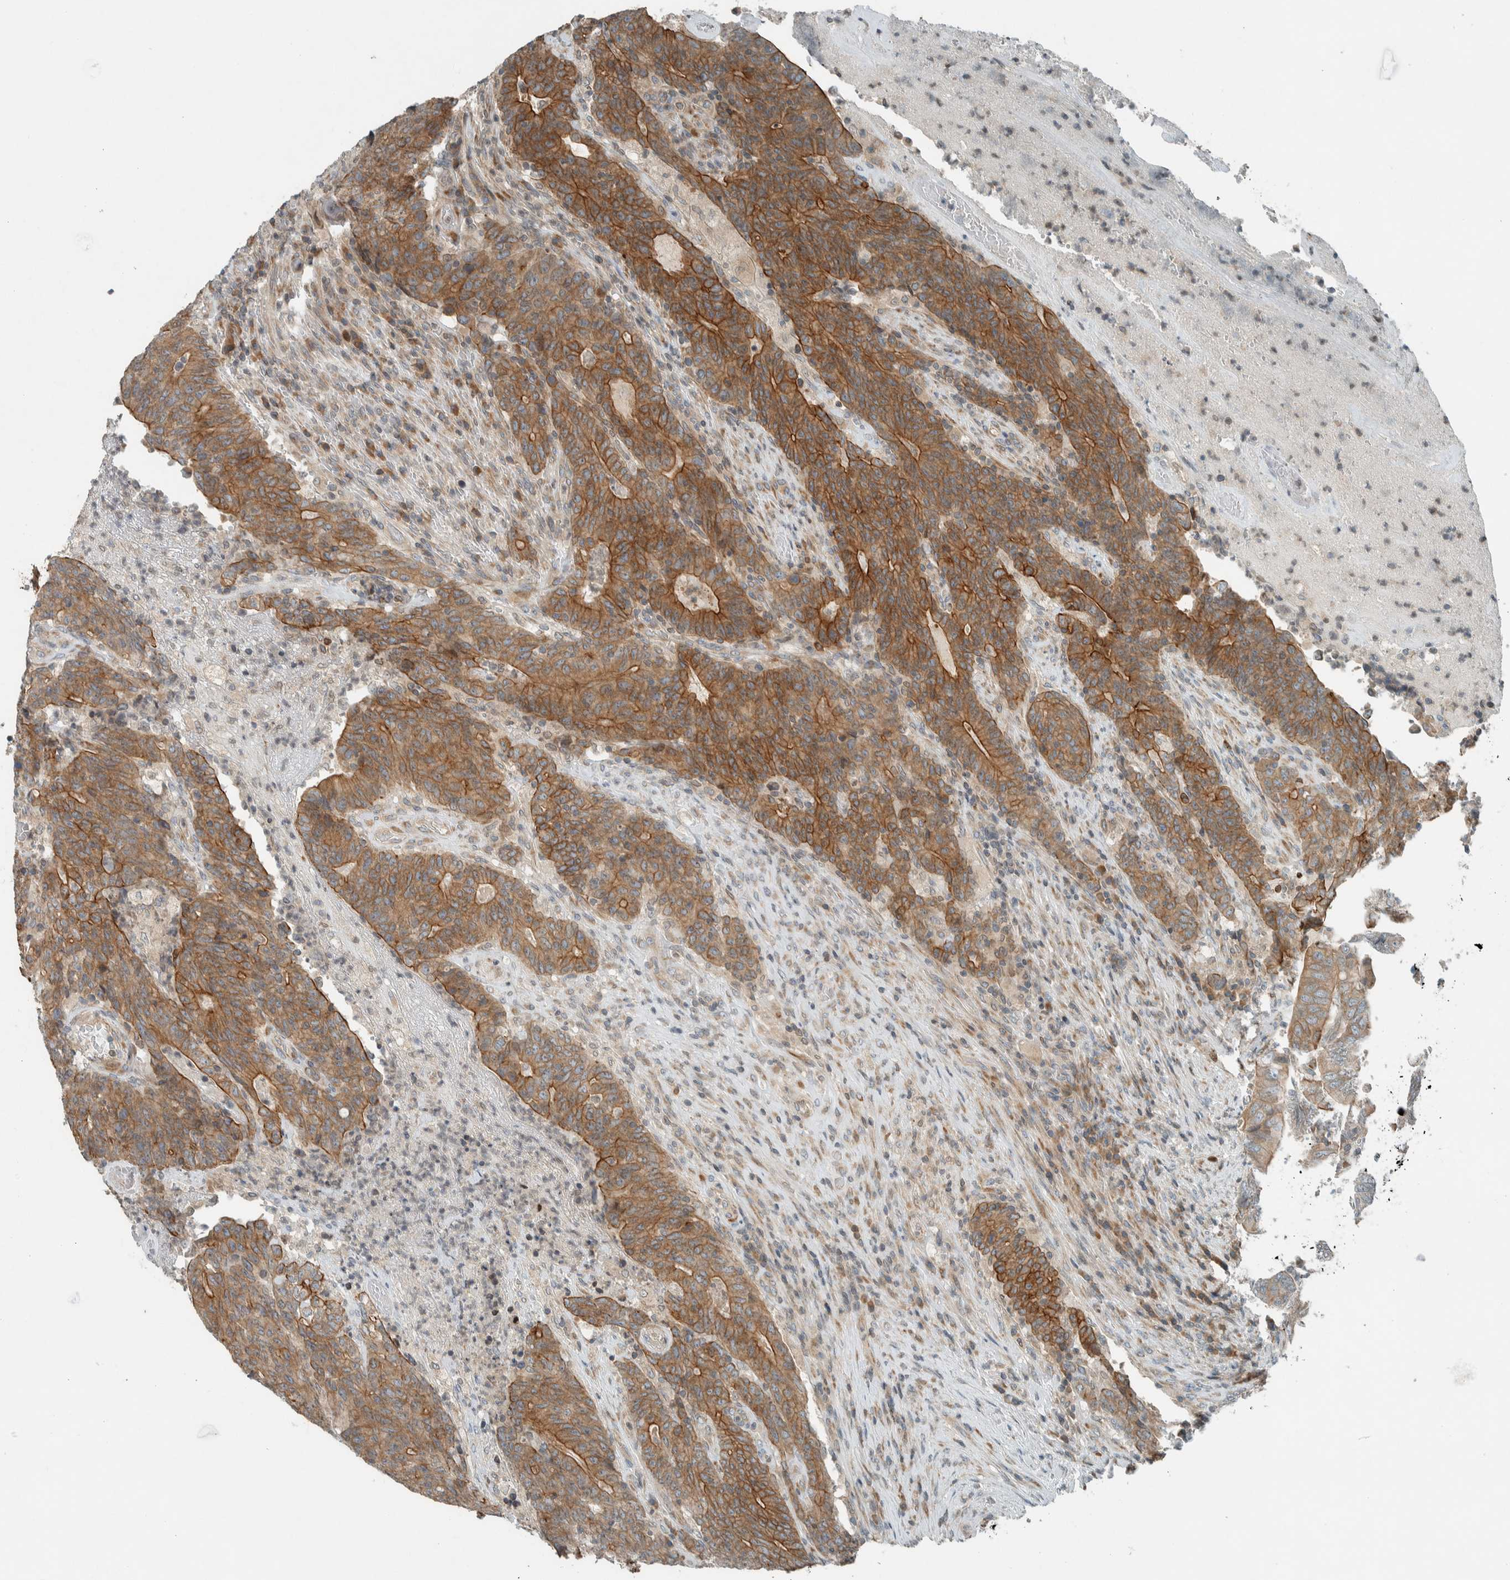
{"staining": {"intensity": "moderate", "quantity": ">75%", "location": "cytoplasmic/membranous"}, "tissue": "colorectal cancer", "cell_type": "Tumor cells", "image_type": "cancer", "snomed": [{"axis": "morphology", "description": "Normal tissue, NOS"}, {"axis": "morphology", "description": "Adenocarcinoma, NOS"}, {"axis": "topography", "description": "Colon"}], "caption": "Immunohistochemical staining of human colorectal adenocarcinoma displays medium levels of moderate cytoplasmic/membranous expression in approximately >75% of tumor cells.", "gene": "SEL1L", "patient": {"sex": "female", "age": 75}}